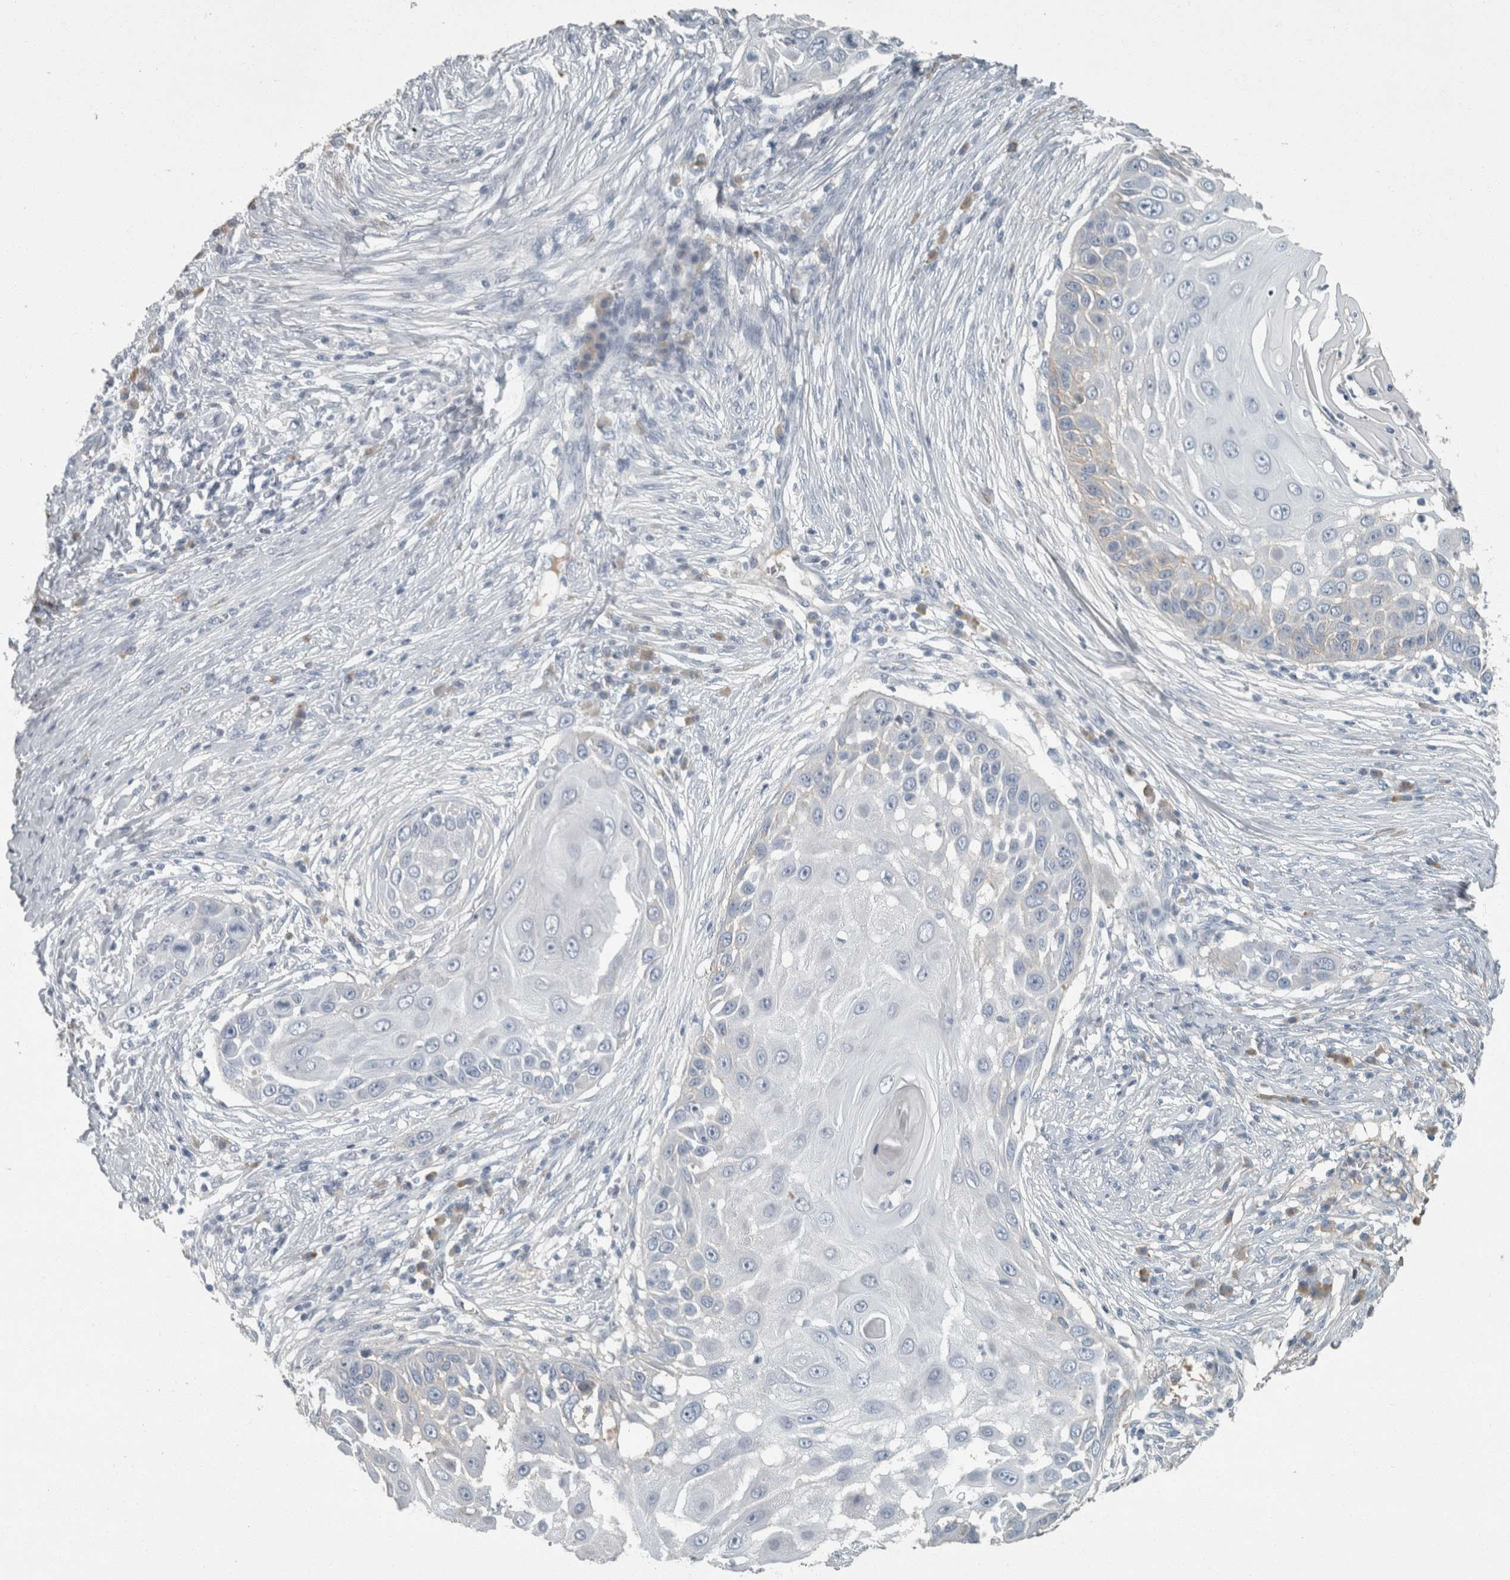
{"staining": {"intensity": "negative", "quantity": "none", "location": "none"}, "tissue": "skin cancer", "cell_type": "Tumor cells", "image_type": "cancer", "snomed": [{"axis": "morphology", "description": "Squamous cell carcinoma, NOS"}, {"axis": "topography", "description": "Skin"}], "caption": "Tumor cells show no significant protein staining in skin squamous cell carcinoma.", "gene": "CHL1", "patient": {"sex": "female", "age": 44}}